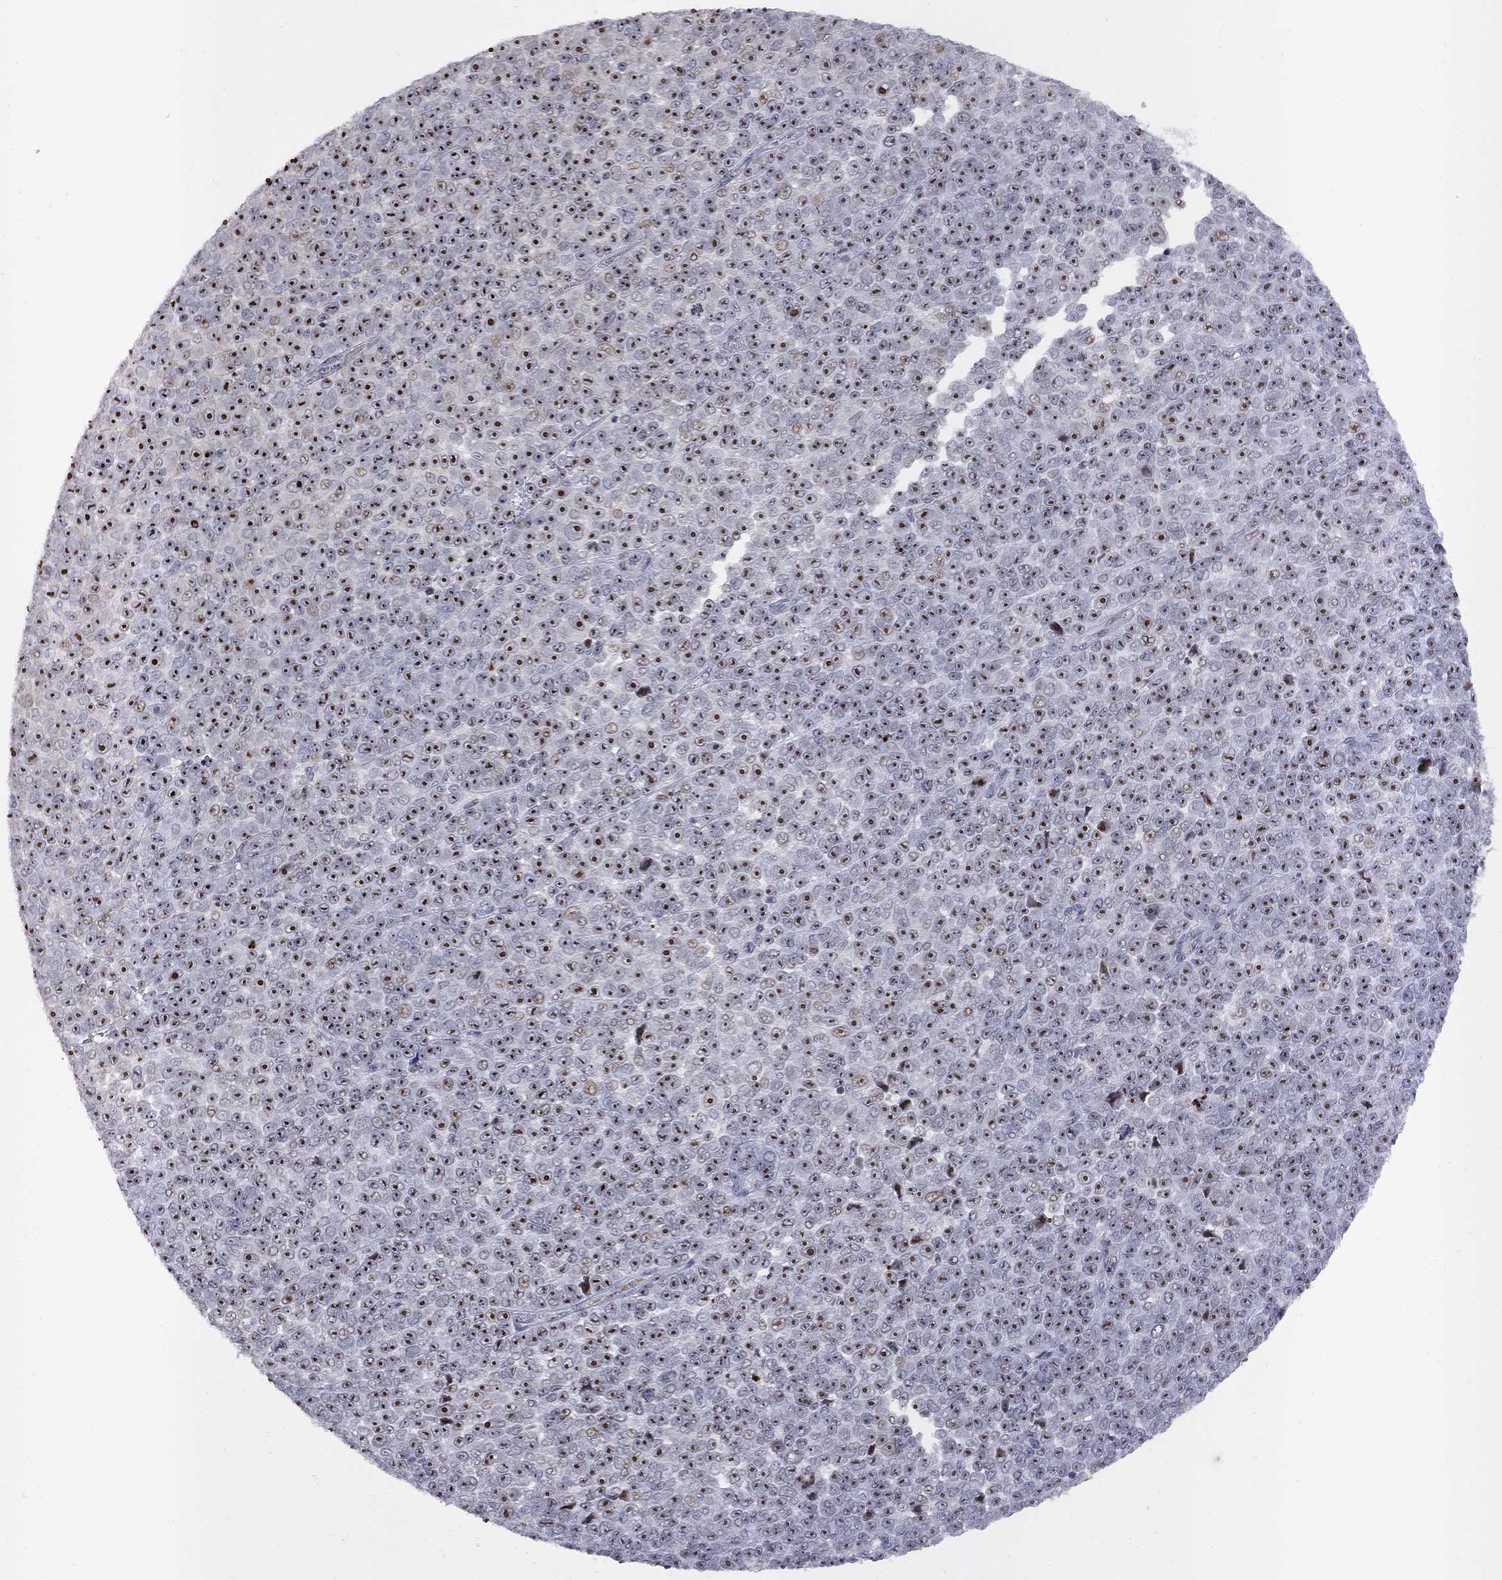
{"staining": {"intensity": "strong", "quantity": ">75%", "location": "nuclear"}, "tissue": "melanoma", "cell_type": "Tumor cells", "image_type": "cancer", "snomed": [{"axis": "morphology", "description": "Malignant melanoma, NOS"}, {"axis": "topography", "description": "Skin"}], "caption": "Immunohistochemistry image of neoplastic tissue: human malignant melanoma stained using immunohistochemistry (IHC) shows high levels of strong protein expression localized specifically in the nuclear of tumor cells, appearing as a nuclear brown color.", "gene": "DHX33", "patient": {"sex": "female", "age": 95}}